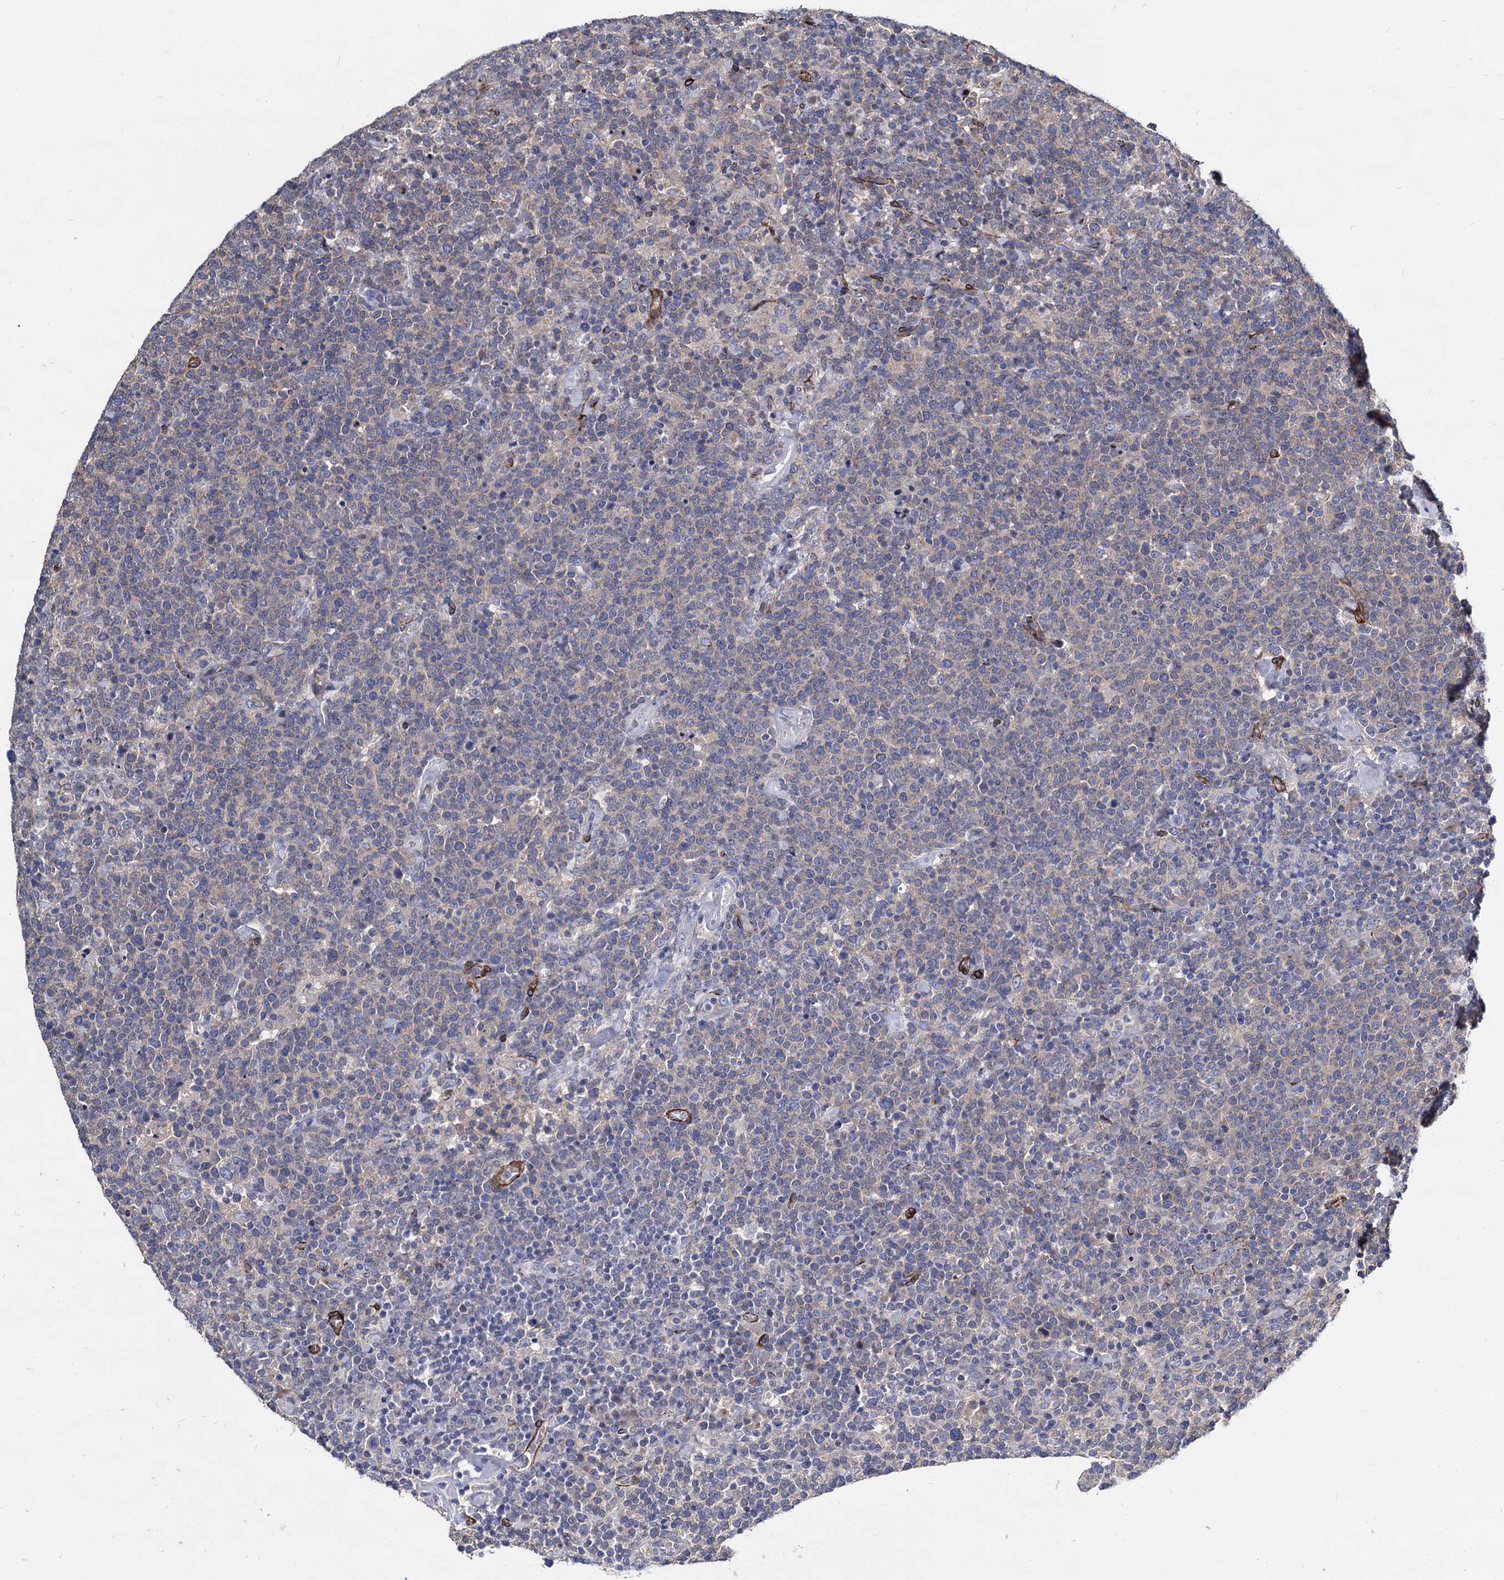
{"staining": {"intensity": "negative", "quantity": "none", "location": "none"}, "tissue": "lymphoma", "cell_type": "Tumor cells", "image_type": "cancer", "snomed": [{"axis": "morphology", "description": "Malignant lymphoma, non-Hodgkin's type, High grade"}, {"axis": "topography", "description": "Lymph node"}], "caption": "Lymphoma stained for a protein using immunohistochemistry (IHC) shows no staining tumor cells.", "gene": "WDR11", "patient": {"sex": "male", "age": 61}}